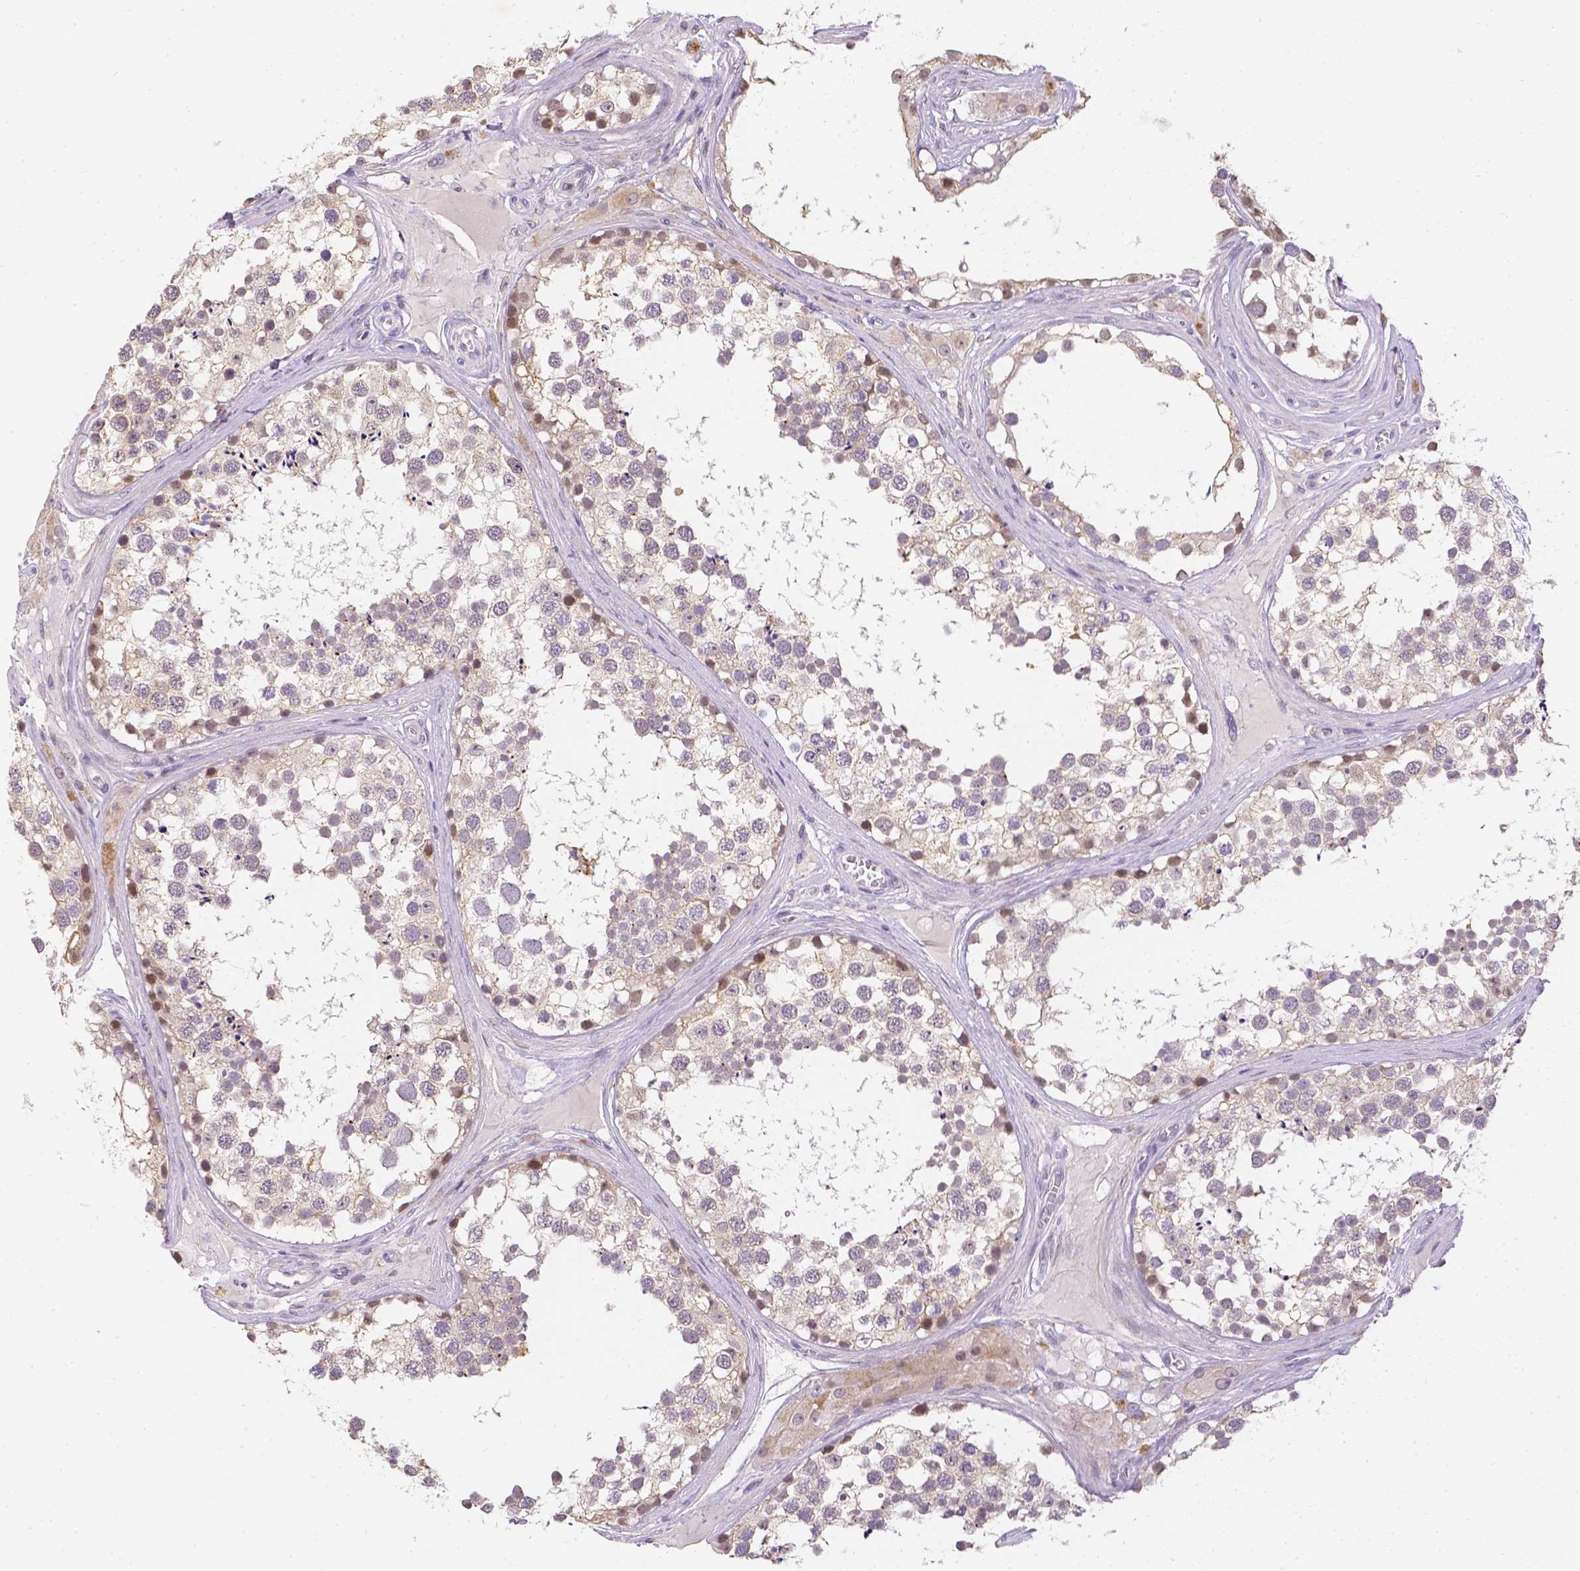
{"staining": {"intensity": "weak", "quantity": "<25%", "location": "cytoplasmic/membranous"}, "tissue": "testis", "cell_type": "Cells in seminiferous ducts", "image_type": "normal", "snomed": [{"axis": "morphology", "description": "Normal tissue, NOS"}, {"axis": "morphology", "description": "Seminoma, NOS"}, {"axis": "topography", "description": "Testis"}], "caption": "DAB (3,3'-diaminobenzidine) immunohistochemical staining of benign human testis reveals no significant expression in cells in seminiferous ducts. (Brightfield microscopy of DAB (3,3'-diaminobenzidine) IHC at high magnification).", "gene": "ZNF280B", "patient": {"sex": "male", "age": 65}}